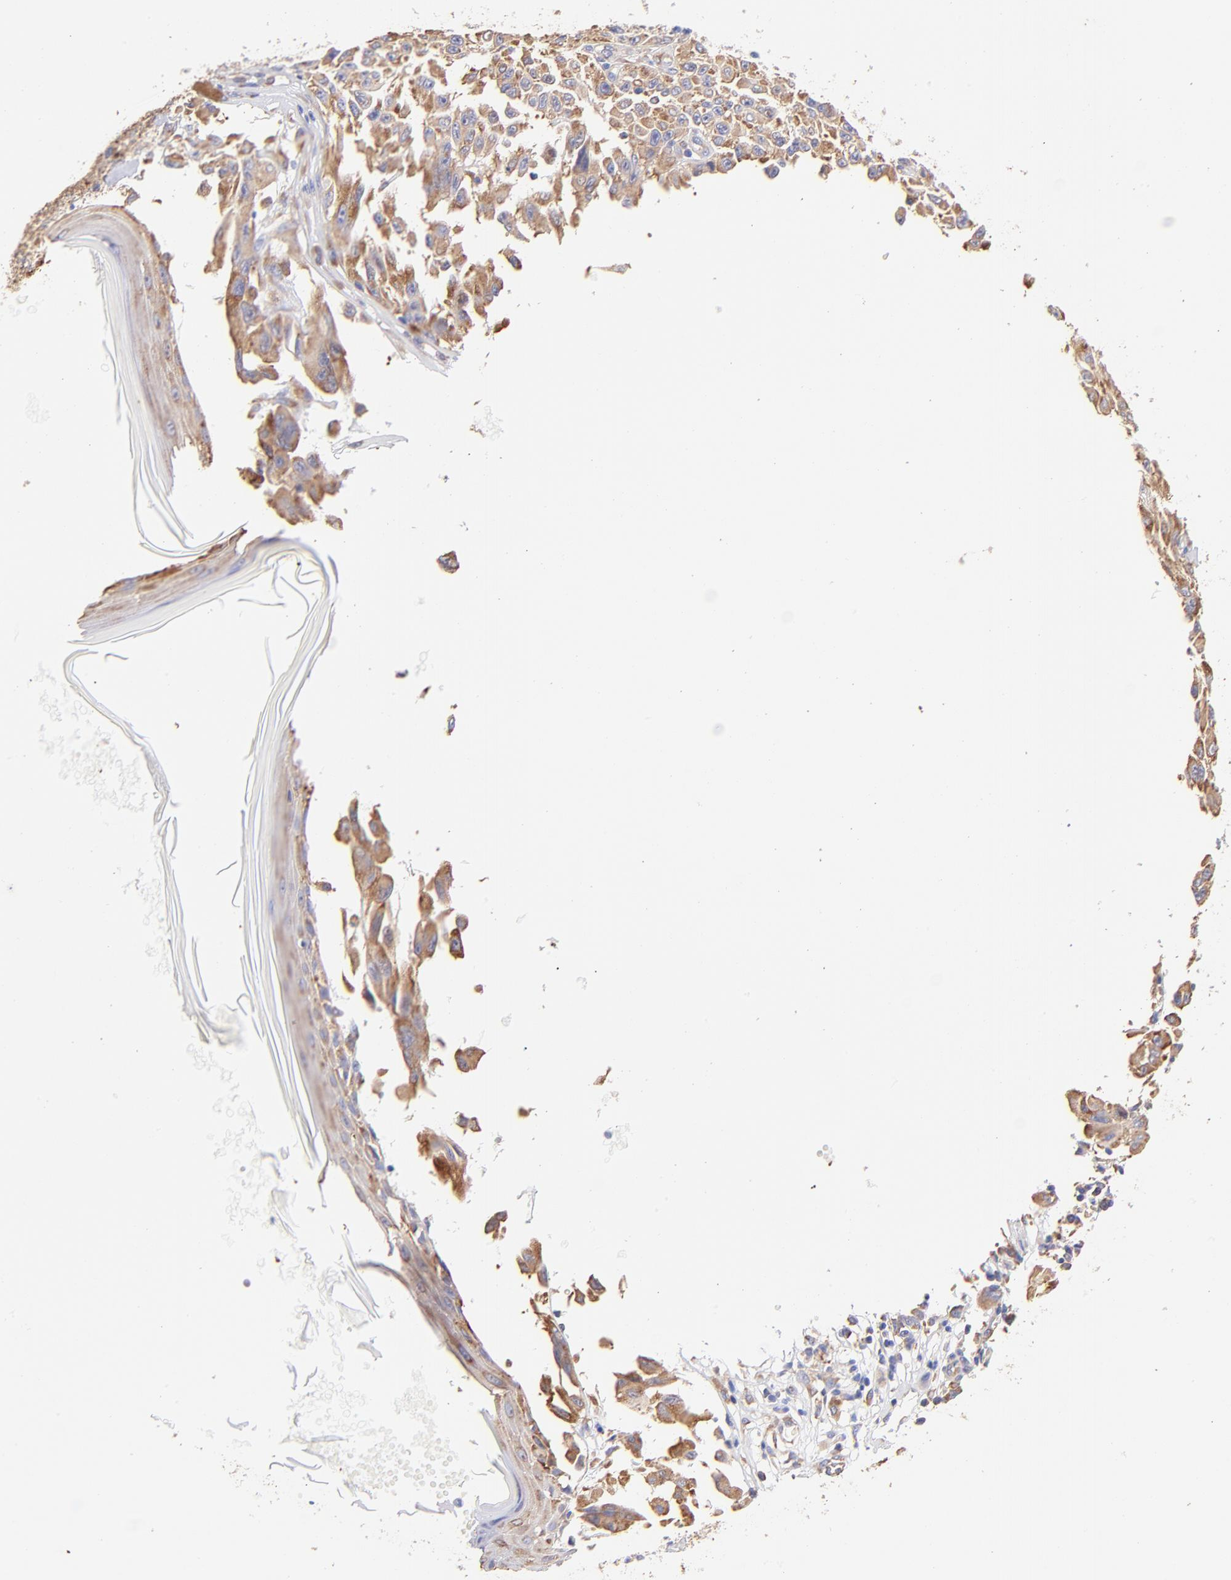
{"staining": {"intensity": "moderate", "quantity": ">75%", "location": "cytoplasmic/membranous"}, "tissue": "melanoma", "cell_type": "Tumor cells", "image_type": "cancer", "snomed": [{"axis": "morphology", "description": "Malignant melanoma, NOS"}, {"axis": "topography", "description": "Skin"}], "caption": "Melanoma tissue demonstrates moderate cytoplasmic/membranous expression in approximately >75% of tumor cells, visualized by immunohistochemistry.", "gene": "RPL30", "patient": {"sex": "male", "age": 30}}